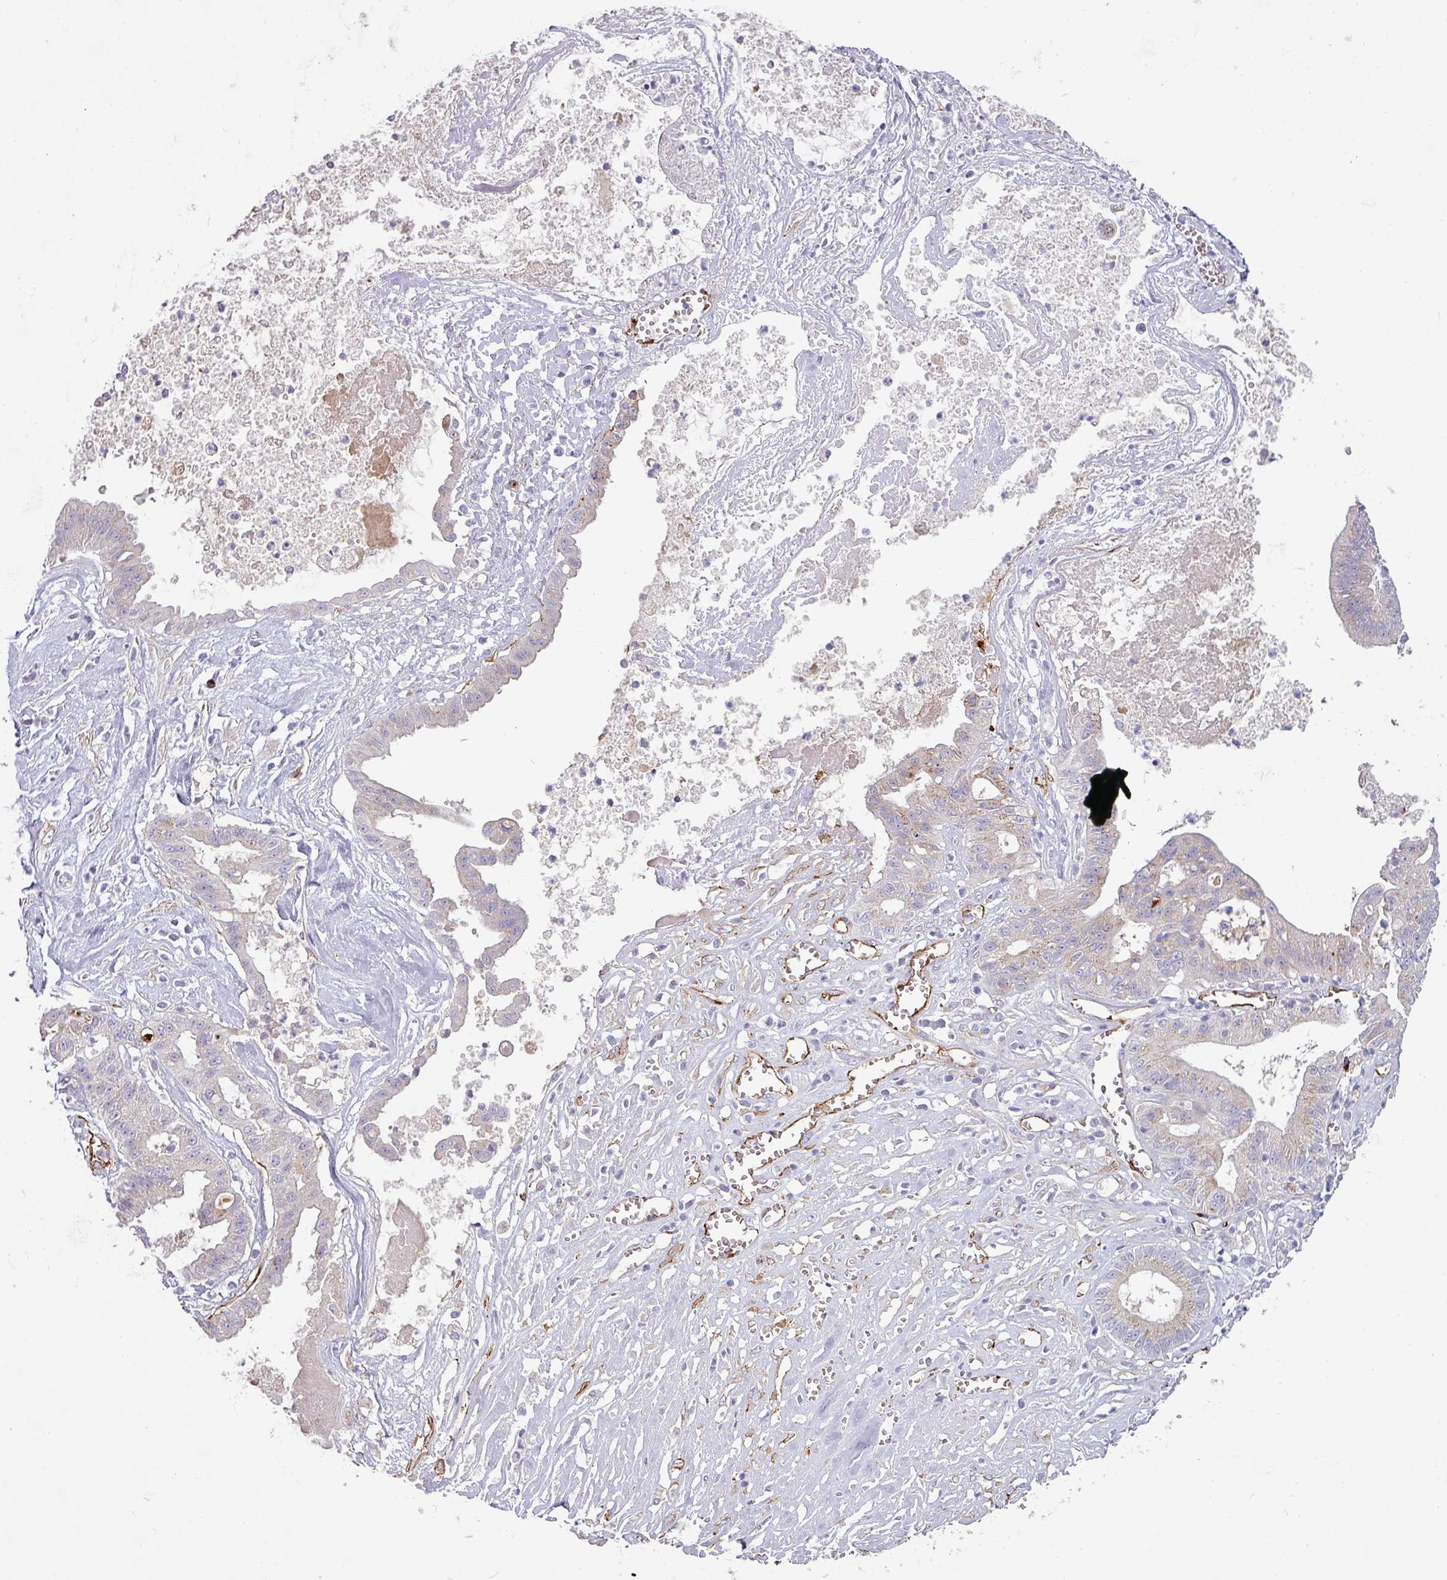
{"staining": {"intensity": "weak", "quantity": "<25%", "location": "cytoplasmic/membranous"}, "tissue": "ovarian cancer", "cell_type": "Tumor cells", "image_type": "cancer", "snomed": [{"axis": "morphology", "description": "Cystadenocarcinoma, mucinous, NOS"}, {"axis": "topography", "description": "Ovary"}], "caption": "This is an IHC image of ovarian cancer. There is no staining in tumor cells.", "gene": "PRODH2", "patient": {"sex": "female", "age": 70}}